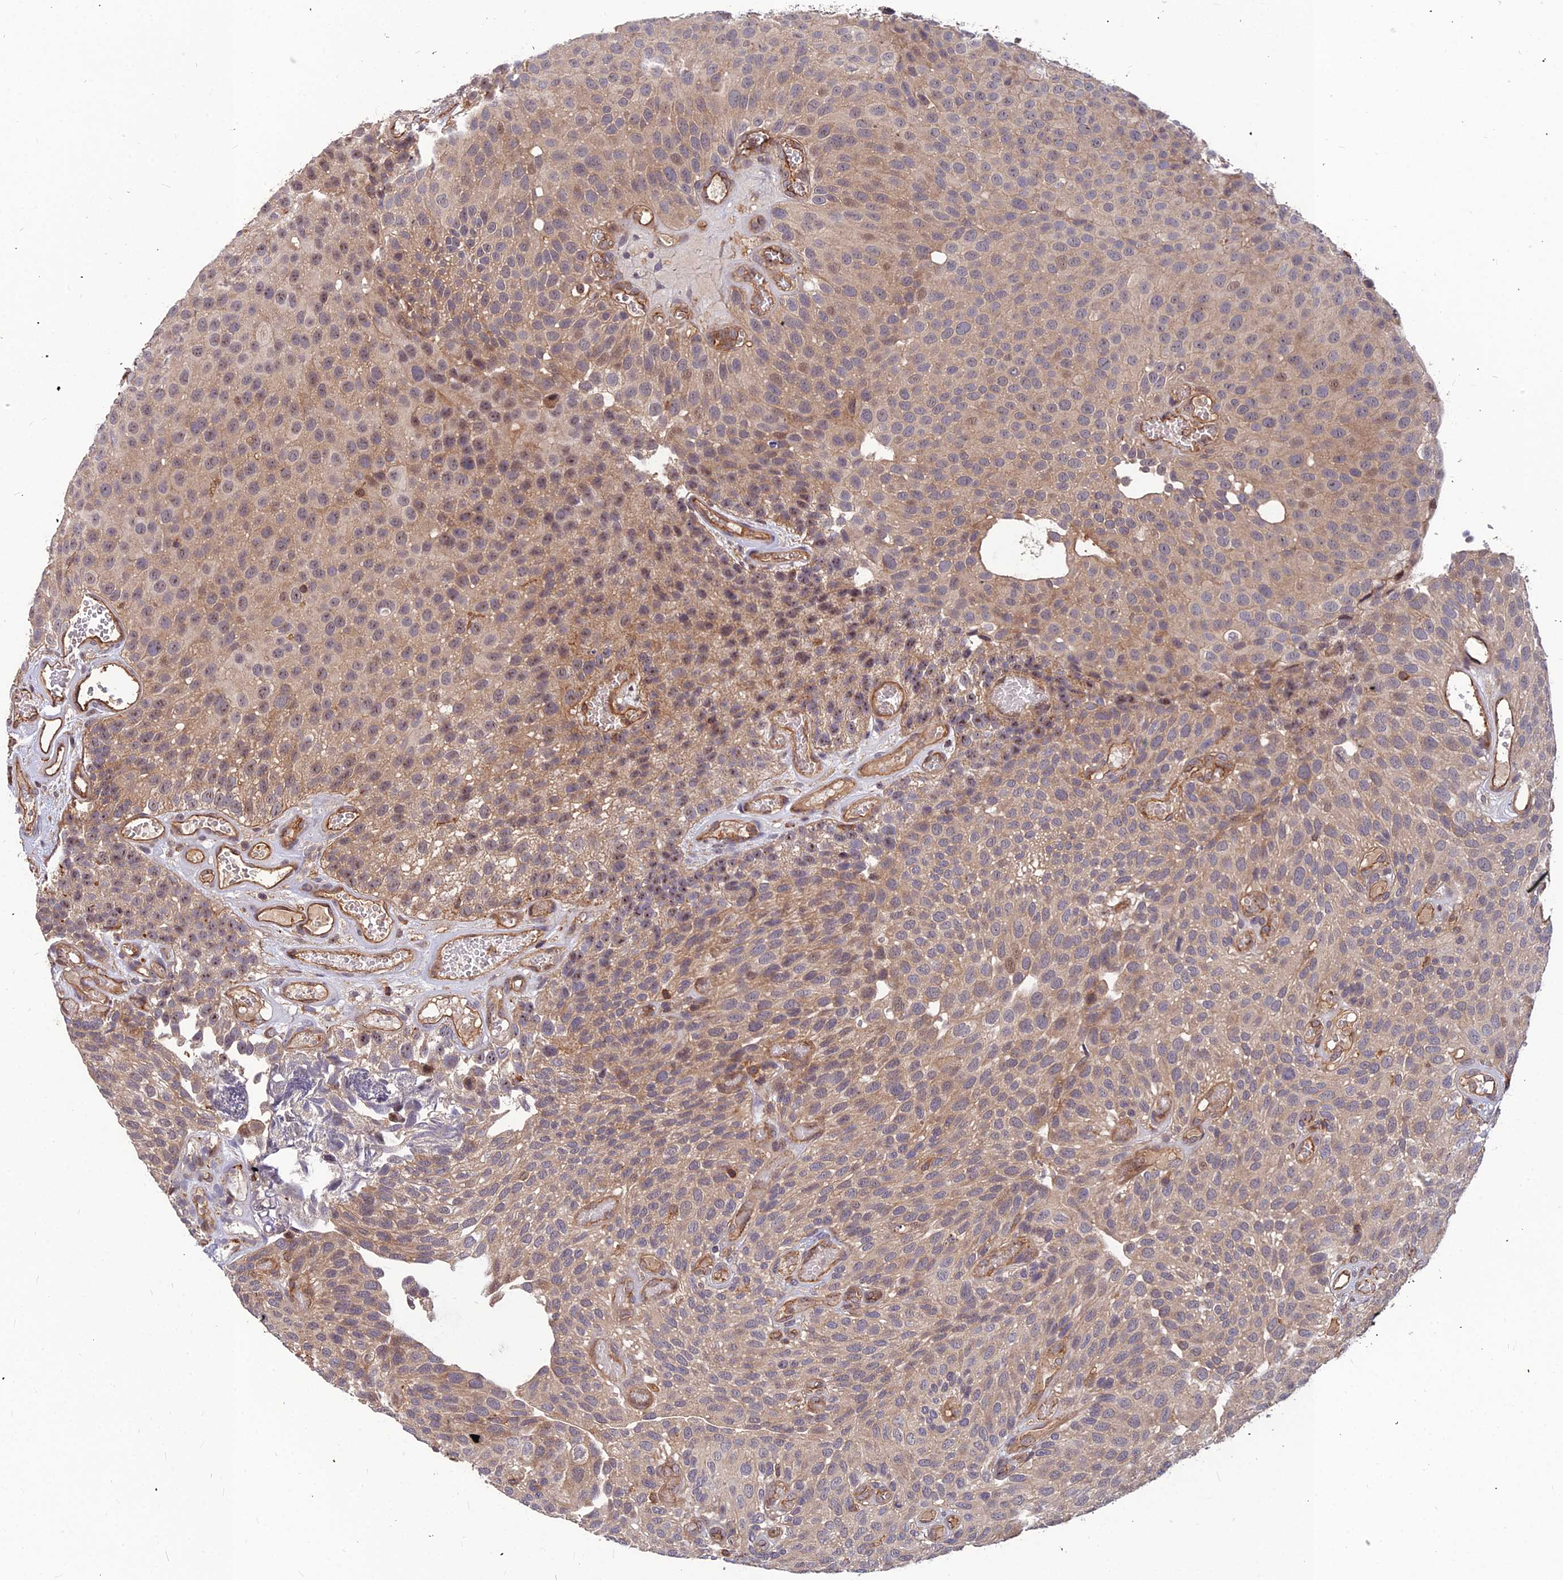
{"staining": {"intensity": "weak", "quantity": ">75%", "location": "cytoplasmic/membranous,nuclear"}, "tissue": "urothelial cancer", "cell_type": "Tumor cells", "image_type": "cancer", "snomed": [{"axis": "morphology", "description": "Urothelial carcinoma, Low grade"}, {"axis": "topography", "description": "Urinary bladder"}], "caption": "Human low-grade urothelial carcinoma stained for a protein (brown) shows weak cytoplasmic/membranous and nuclear positive staining in approximately >75% of tumor cells.", "gene": "ZNF467", "patient": {"sex": "male", "age": 89}}